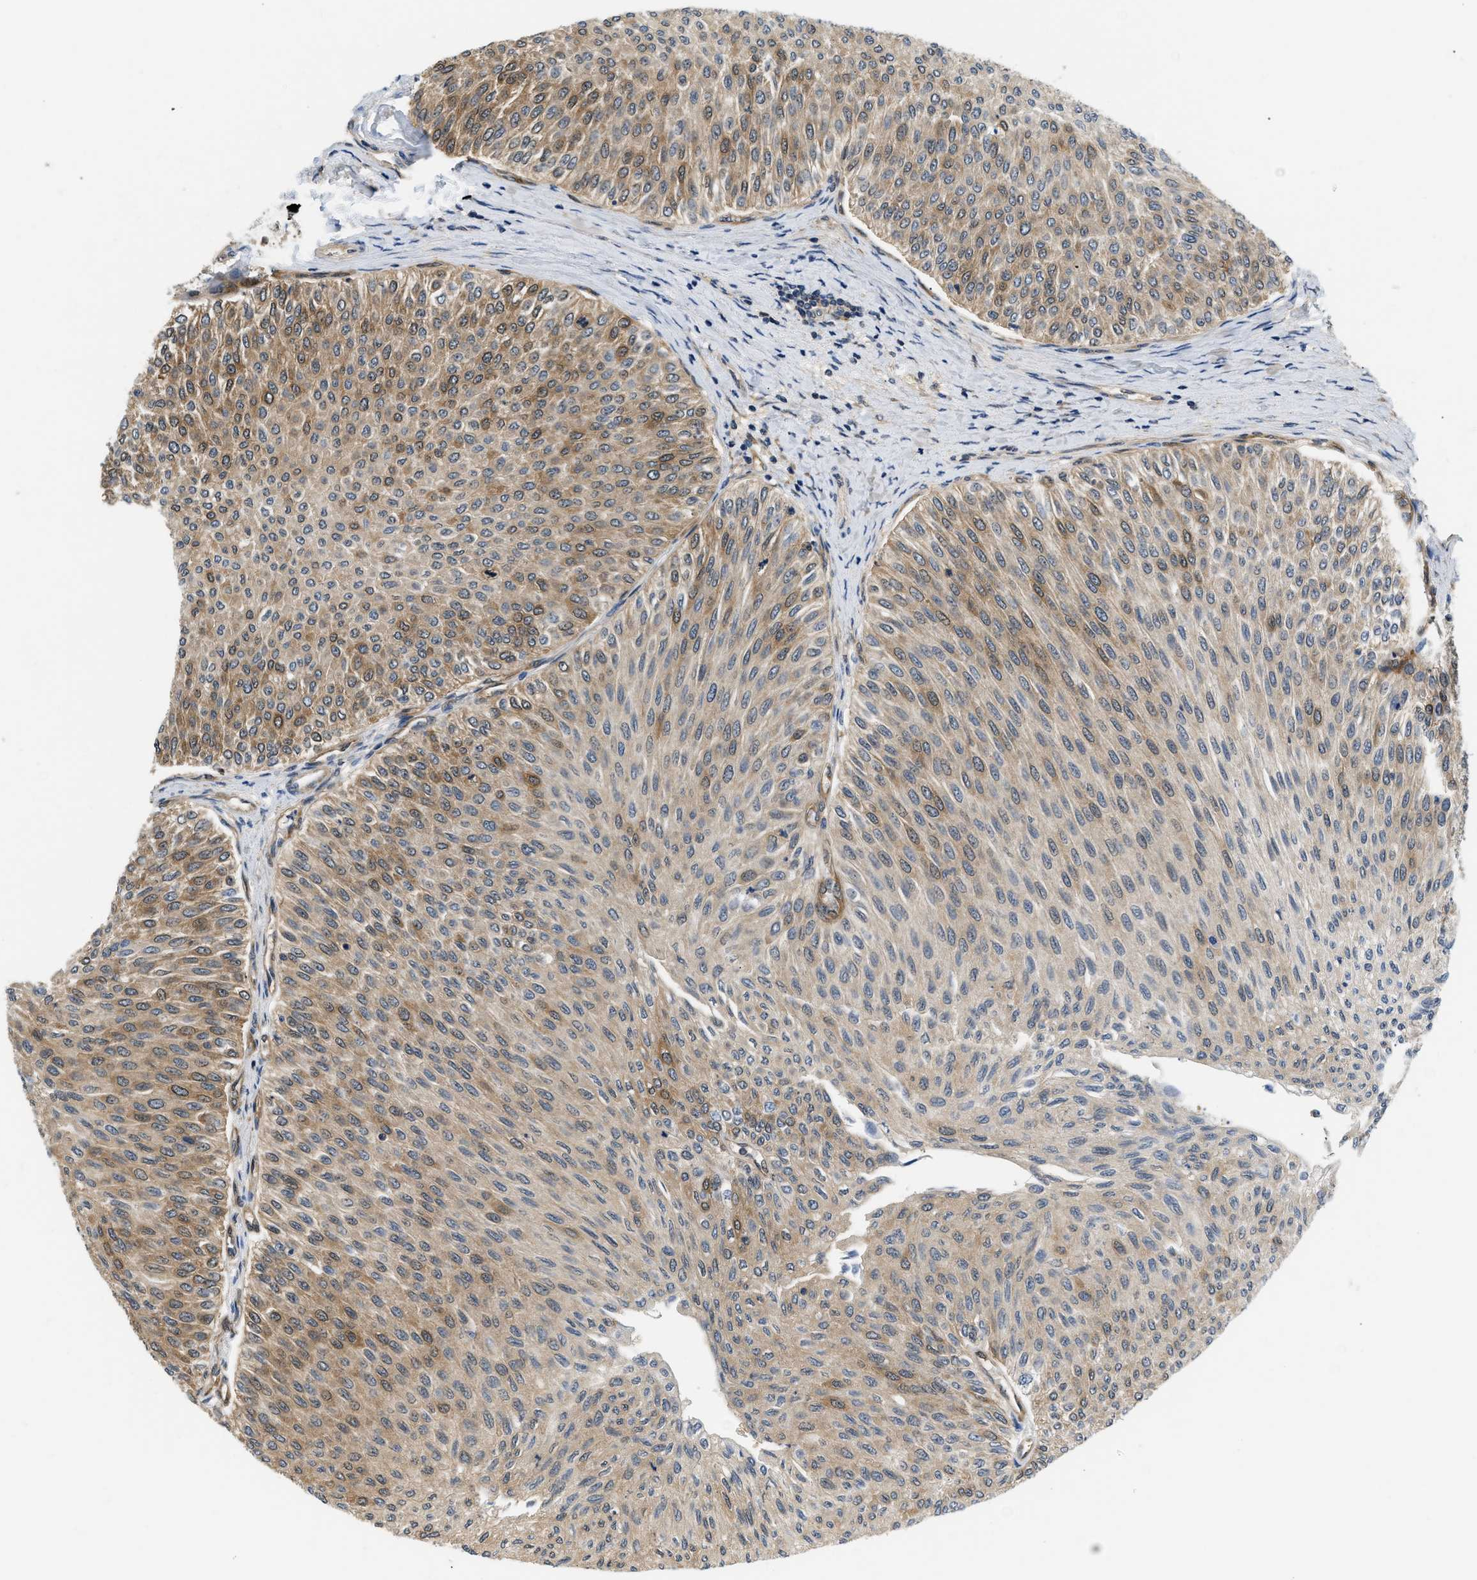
{"staining": {"intensity": "moderate", "quantity": ">75%", "location": "cytoplasmic/membranous"}, "tissue": "urothelial cancer", "cell_type": "Tumor cells", "image_type": "cancer", "snomed": [{"axis": "morphology", "description": "Urothelial carcinoma, Low grade"}, {"axis": "topography", "description": "Urinary bladder"}], "caption": "Immunohistochemical staining of human urothelial cancer demonstrates moderate cytoplasmic/membranous protein positivity in approximately >75% of tumor cells. (IHC, brightfield microscopy, high magnification).", "gene": "EIF4EBP2", "patient": {"sex": "male", "age": 78}}